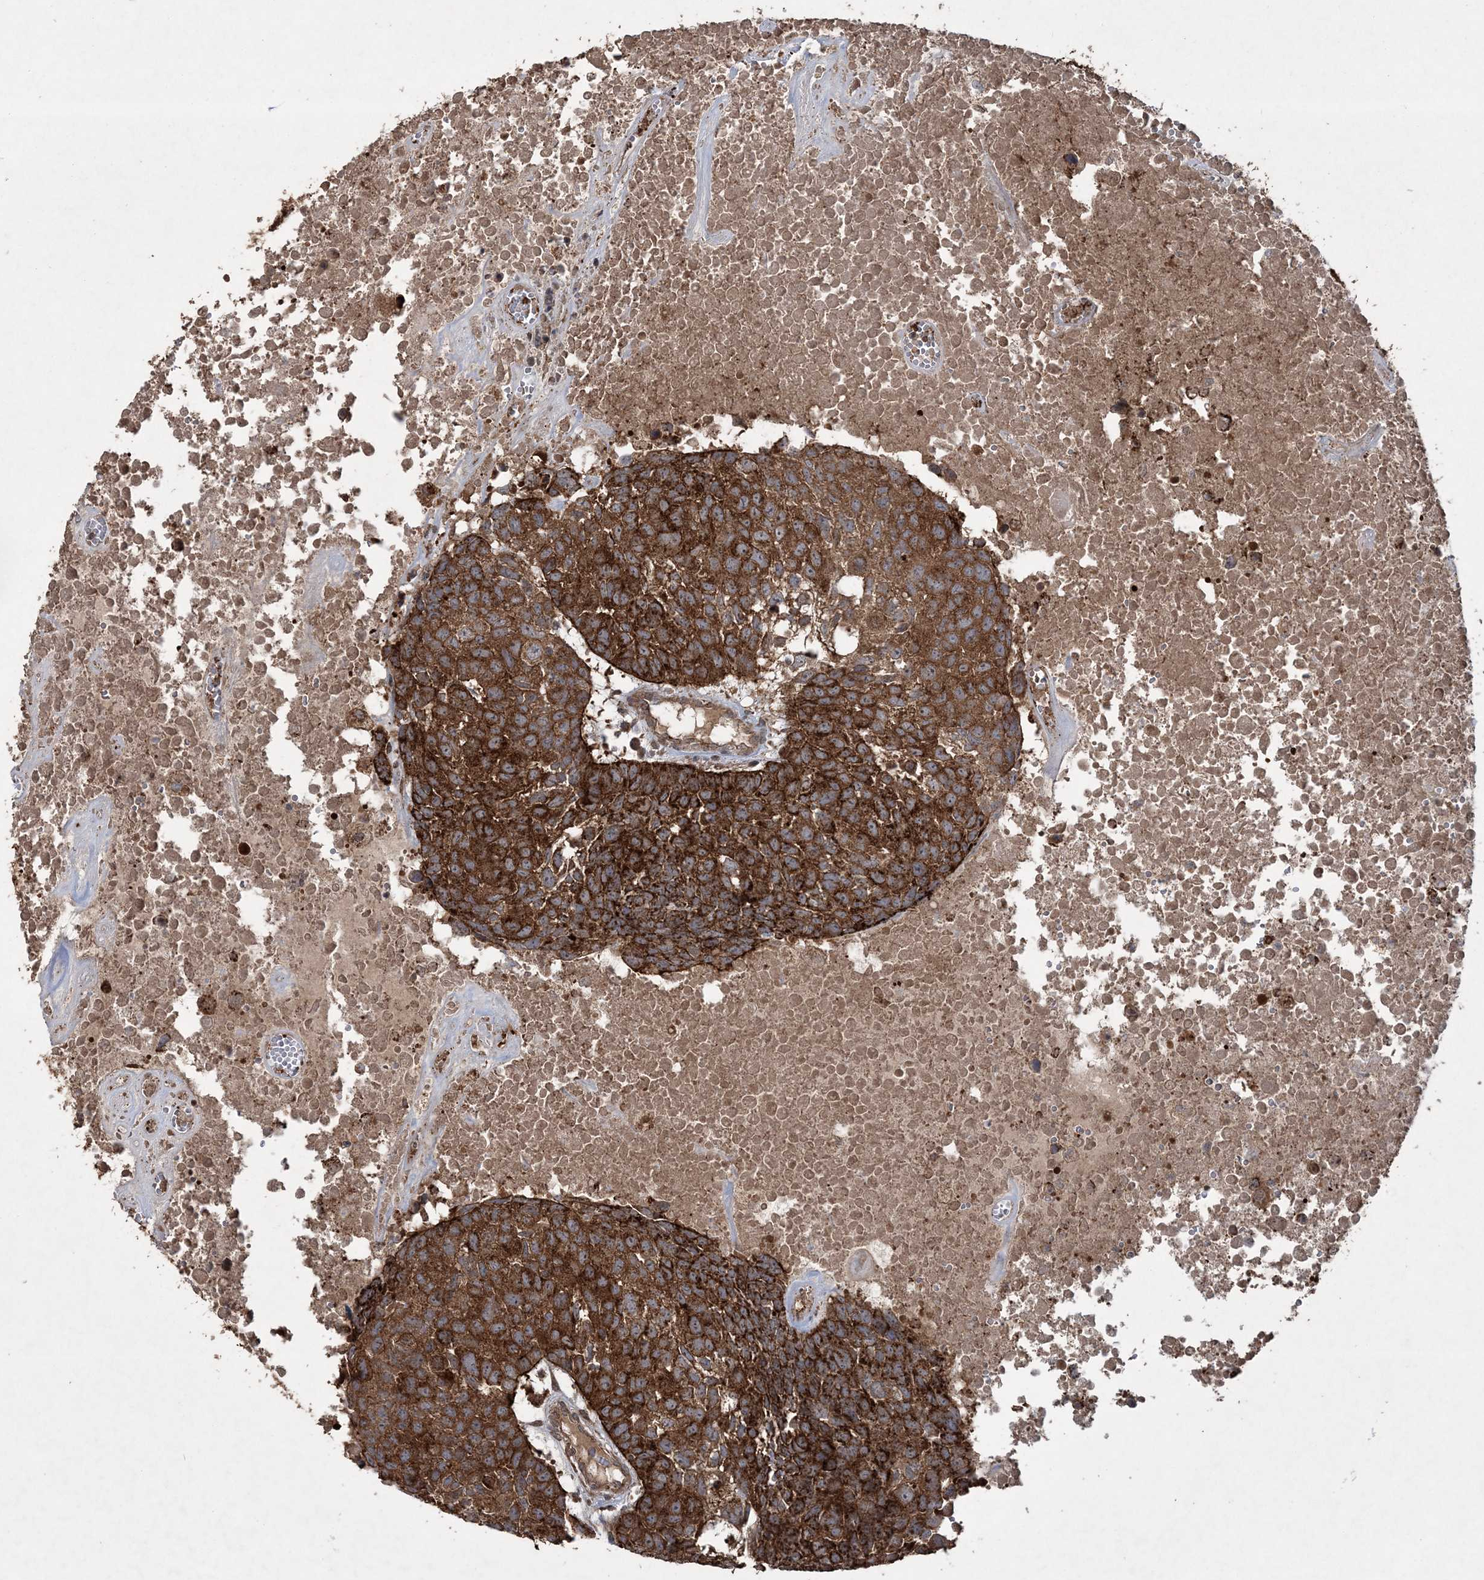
{"staining": {"intensity": "strong", "quantity": ">75%", "location": "cytoplasmic/membranous"}, "tissue": "head and neck cancer", "cell_type": "Tumor cells", "image_type": "cancer", "snomed": [{"axis": "morphology", "description": "Squamous cell carcinoma, NOS"}, {"axis": "topography", "description": "Head-Neck"}], "caption": "There is high levels of strong cytoplasmic/membranous staining in tumor cells of head and neck cancer (squamous cell carcinoma), as demonstrated by immunohistochemical staining (brown color).", "gene": "TTC7A", "patient": {"sex": "male", "age": 66}}